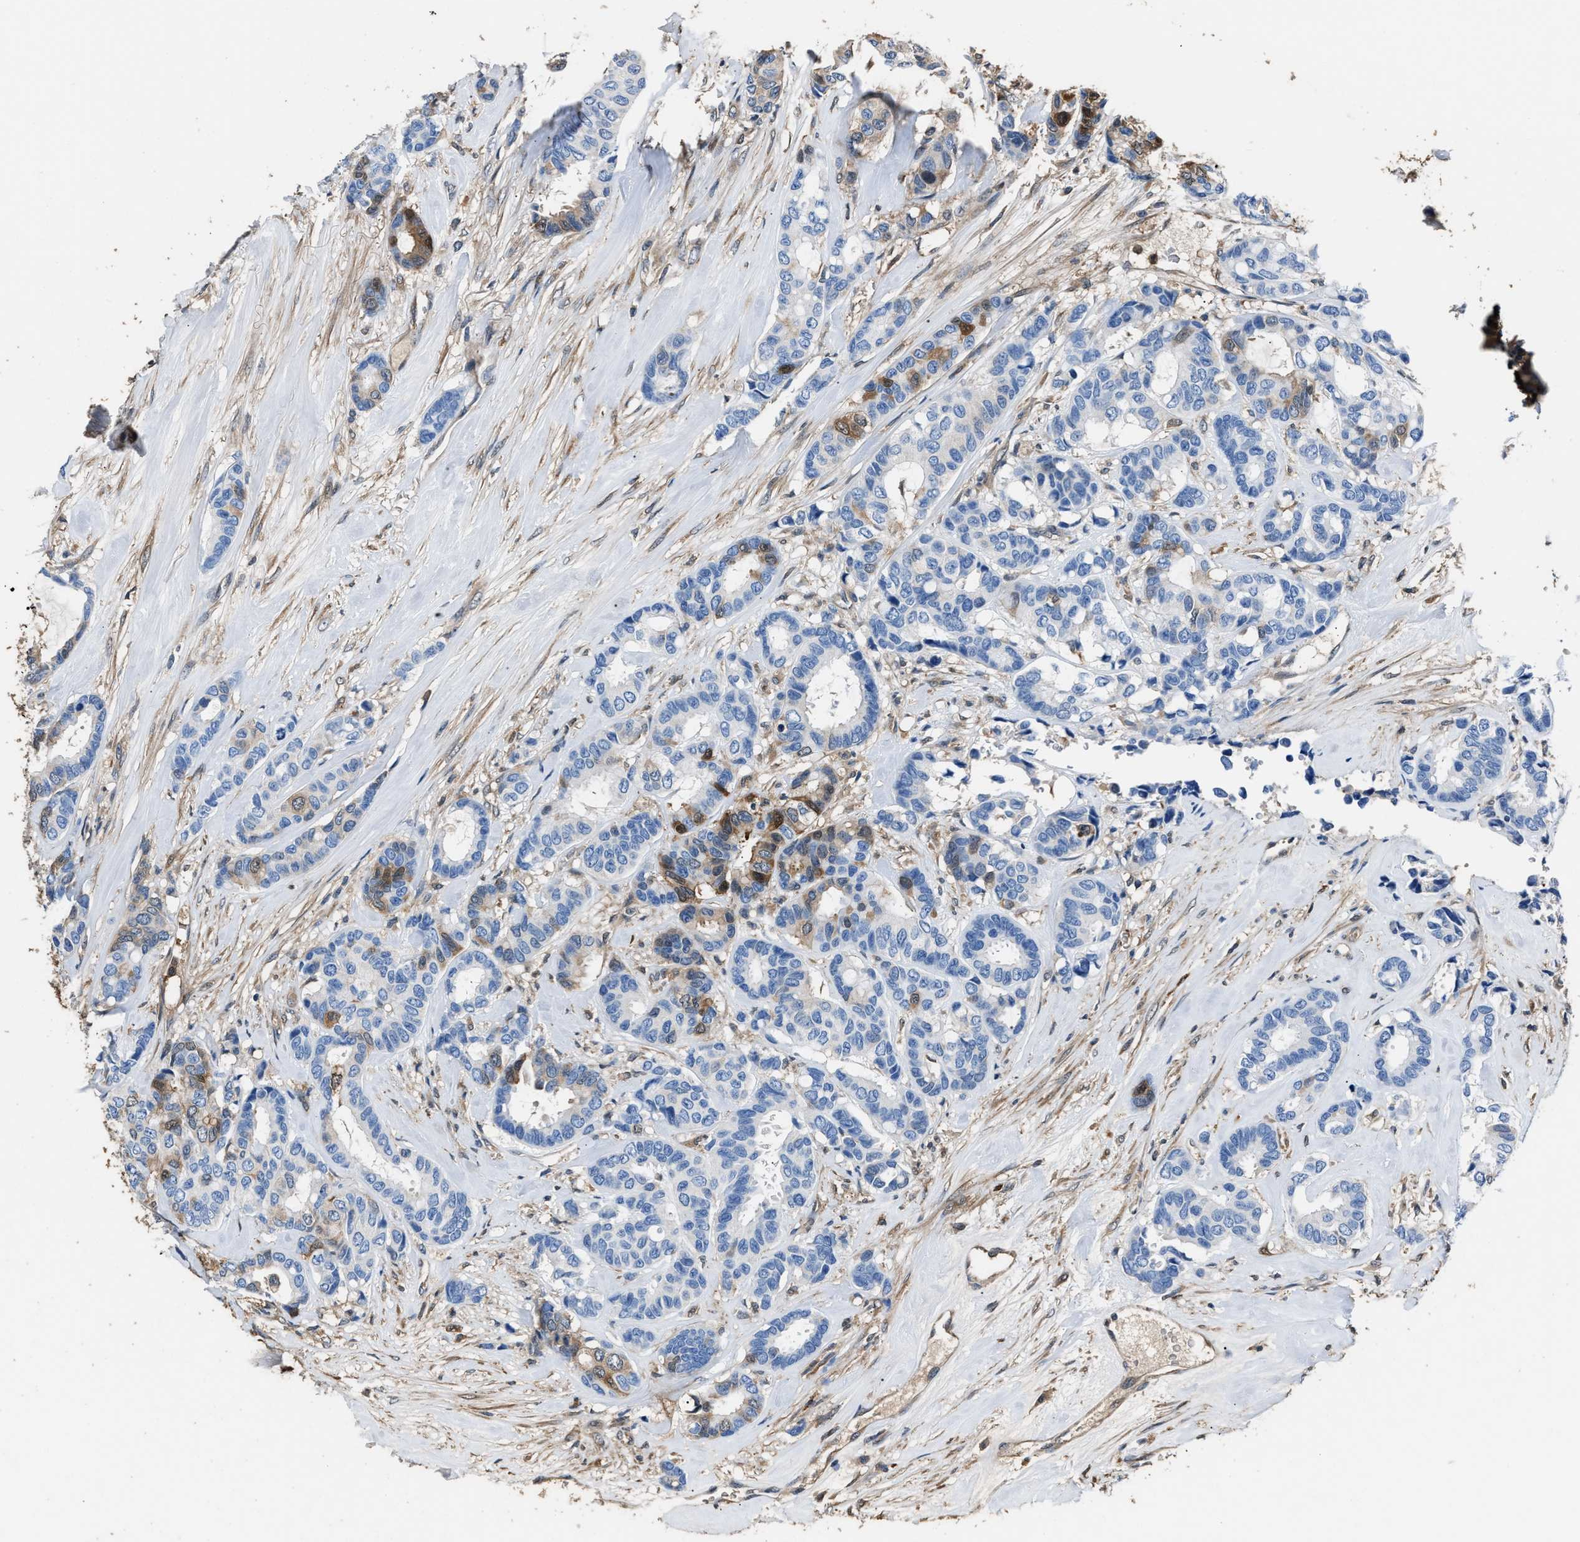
{"staining": {"intensity": "moderate", "quantity": "<25%", "location": "cytoplasmic/membranous,nuclear"}, "tissue": "breast cancer", "cell_type": "Tumor cells", "image_type": "cancer", "snomed": [{"axis": "morphology", "description": "Duct carcinoma"}, {"axis": "topography", "description": "Breast"}], "caption": "An immunohistochemistry photomicrograph of tumor tissue is shown. Protein staining in brown shows moderate cytoplasmic/membranous and nuclear positivity in breast cancer within tumor cells. (Brightfield microscopy of DAB IHC at high magnification).", "gene": "GSTP1", "patient": {"sex": "female", "age": 87}}